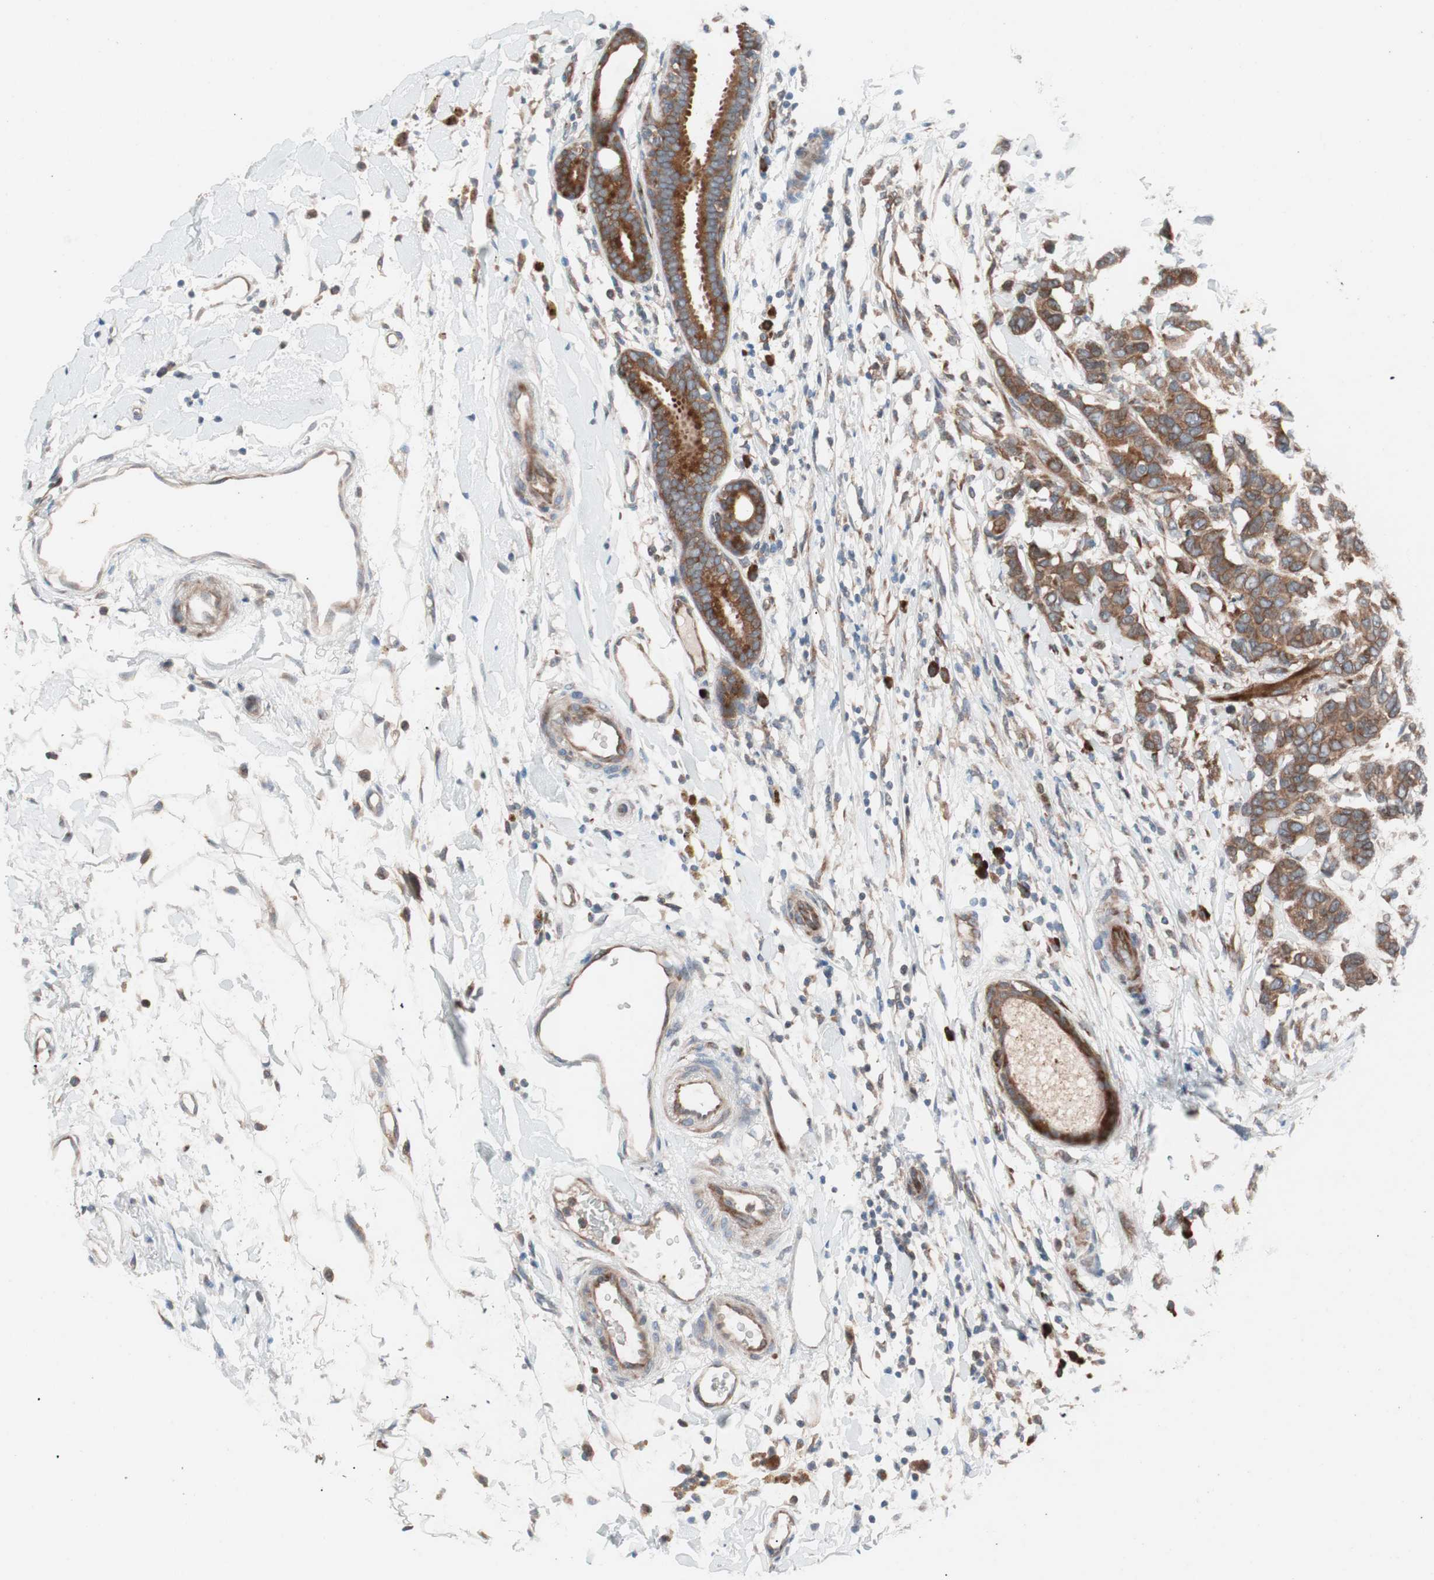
{"staining": {"intensity": "moderate", "quantity": ">75%", "location": "cytoplasmic/membranous"}, "tissue": "breast cancer", "cell_type": "Tumor cells", "image_type": "cancer", "snomed": [{"axis": "morphology", "description": "Duct carcinoma"}, {"axis": "topography", "description": "Breast"}], "caption": "Breast cancer stained with immunohistochemistry (IHC) demonstrates moderate cytoplasmic/membranous expression in approximately >75% of tumor cells.", "gene": "FAAH", "patient": {"sex": "female", "age": 87}}